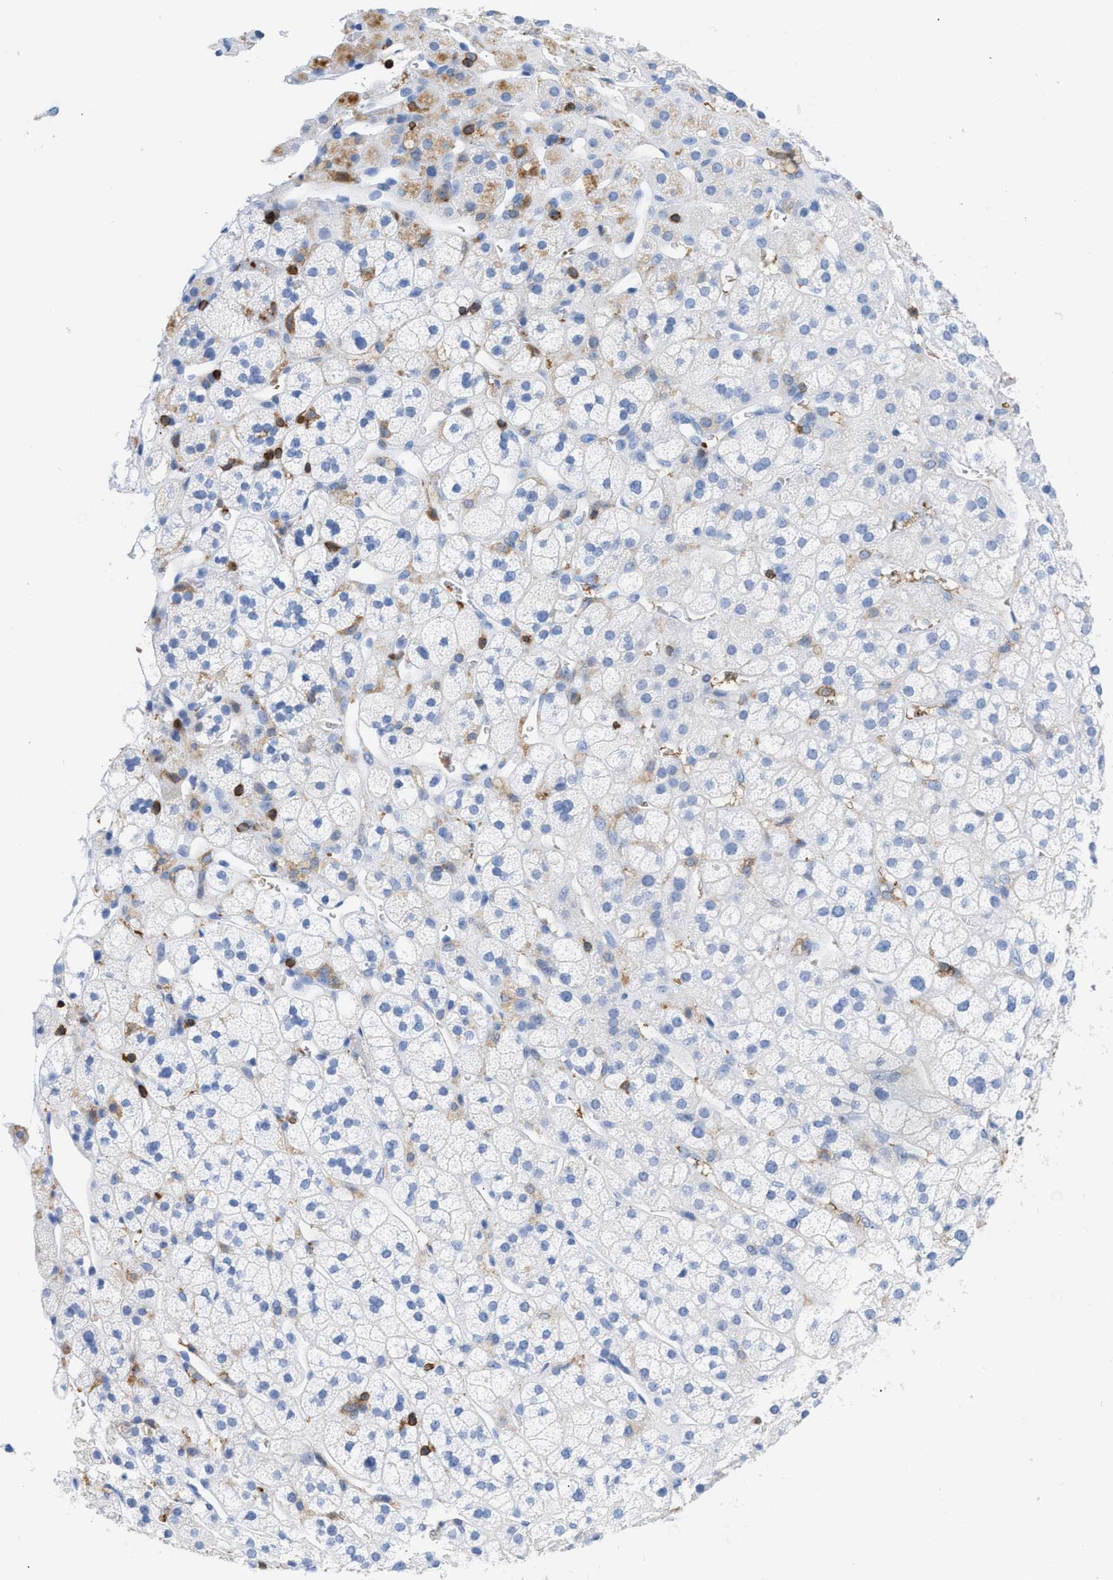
{"staining": {"intensity": "negative", "quantity": "none", "location": "none"}, "tissue": "adrenal gland", "cell_type": "Glandular cells", "image_type": "normal", "snomed": [{"axis": "morphology", "description": "Normal tissue, NOS"}, {"axis": "topography", "description": "Adrenal gland"}], "caption": "DAB immunohistochemical staining of benign adrenal gland displays no significant staining in glandular cells.", "gene": "LCP1", "patient": {"sex": "male", "age": 56}}